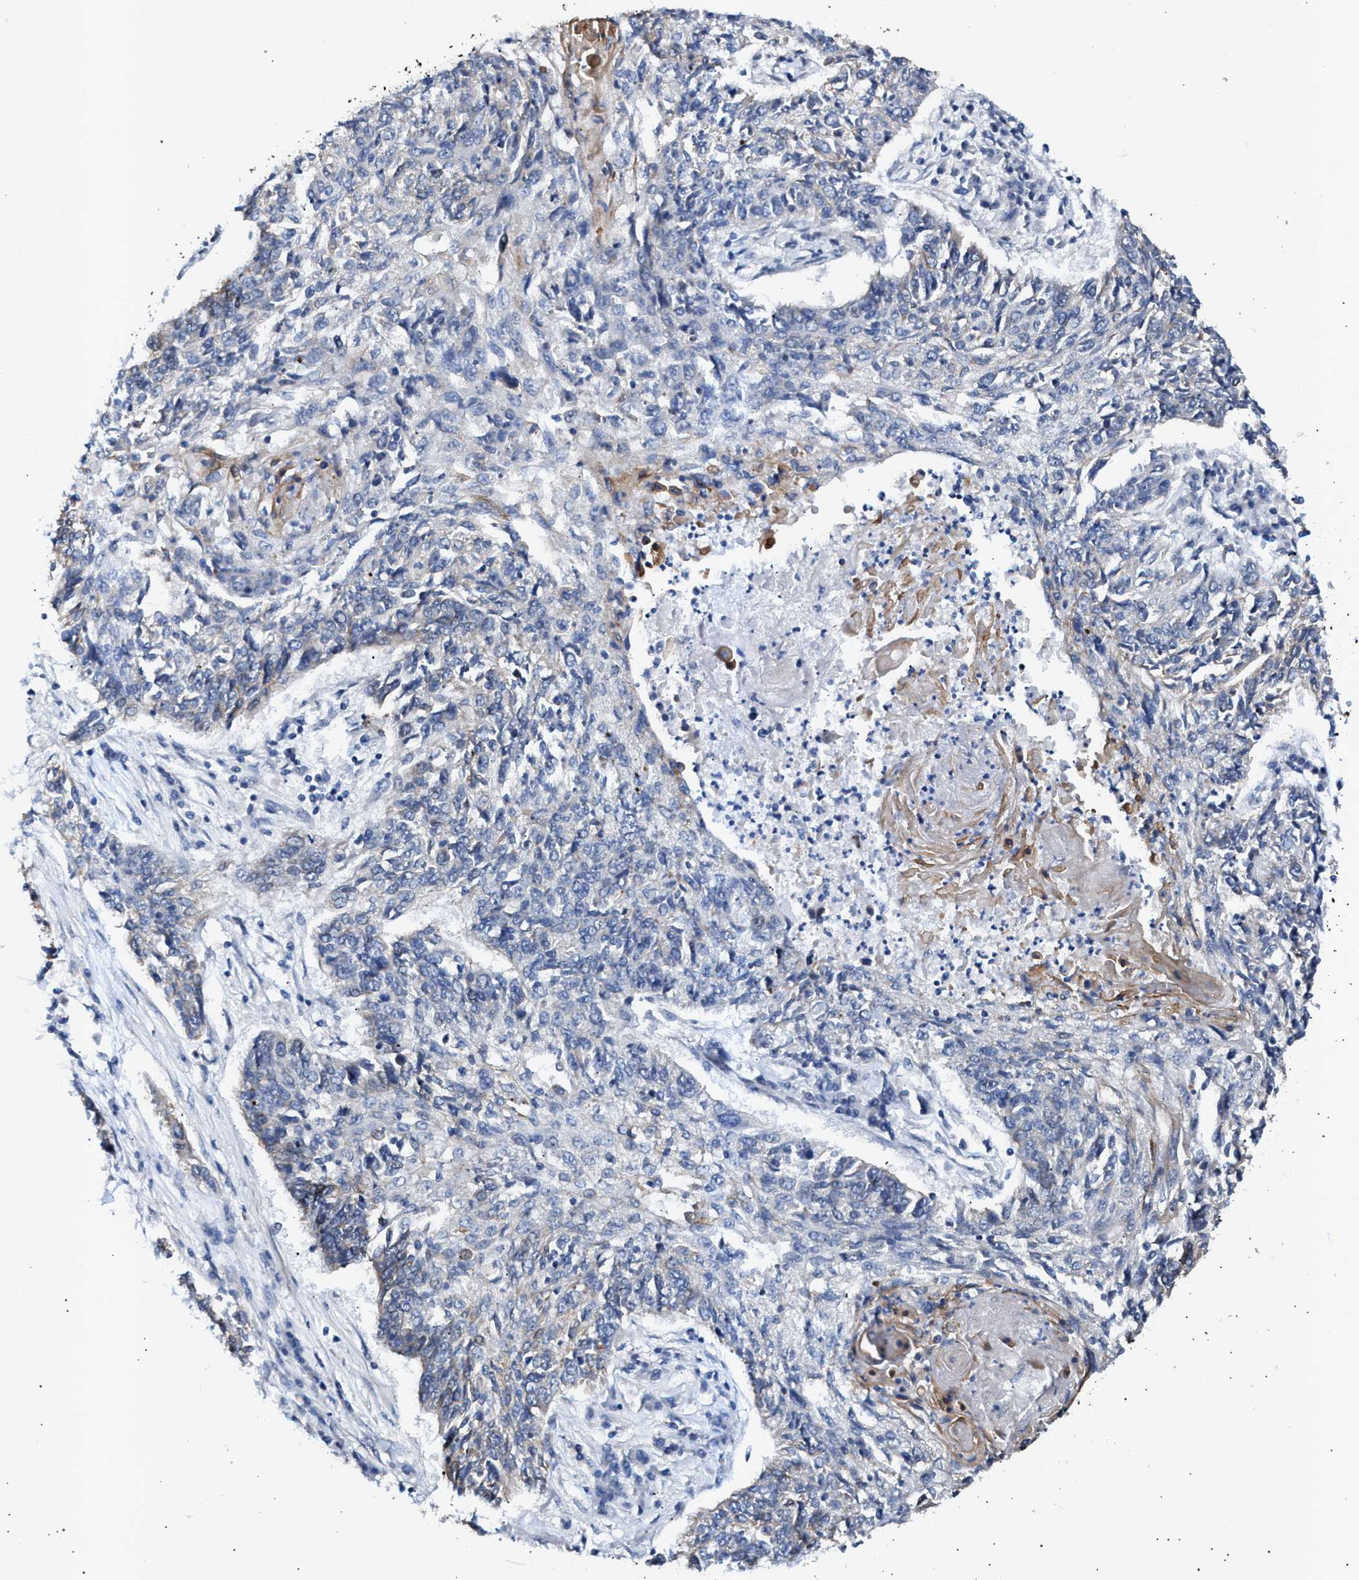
{"staining": {"intensity": "negative", "quantity": "none", "location": "none"}, "tissue": "lung cancer", "cell_type": "Tumor cells", "image_type": "cancer", "snomed": [{"axis": "morphology", "description": "Normal tissue, NOS"}, {"axis": "morphology", "description": "Squamous cell carcinoma, NOS"}, {"axis": "topography", "description": "Cartilage tissue"}, {"axis": "topography", "description": "Bronchus"}, {"axis": "topography", "description": "Lung"}], "caption": "Immunohistochemical staining of lung squamous cell carcinoma demonstrates no significant expression in tumor cells.", "gene": "JAG1", "patient": {"sex": "female", "age": 49}}